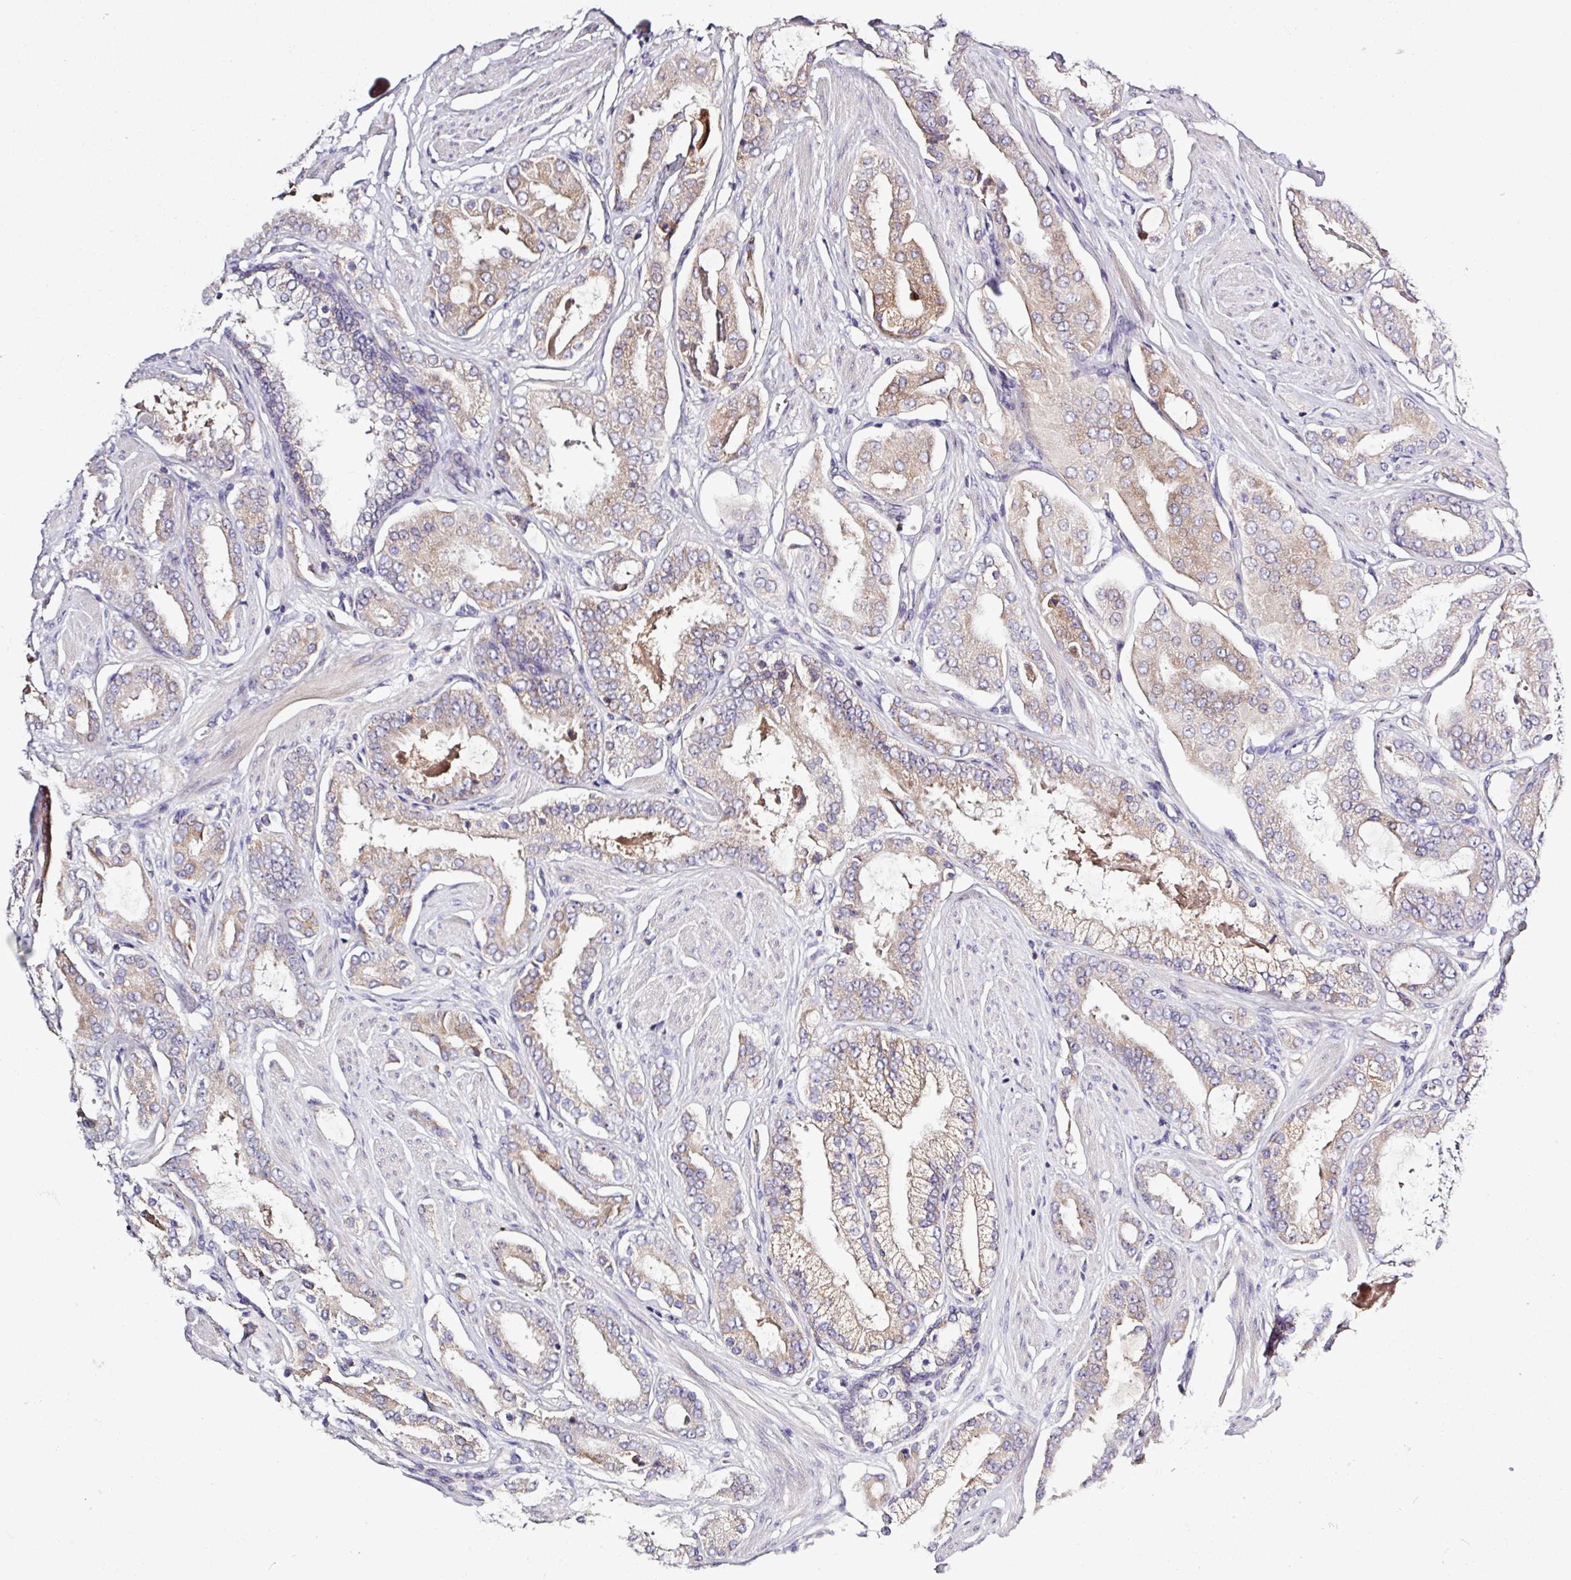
{"staining": {"intensity": "weak", "quantity": "25%-75%", "location": "cytoplasmic/membranous"}, "tissue": "prostate cancer", "cell_type": "Tumor cells", "image_type": "cancer", "snomed": [{"axis": "morphology", "description": "Adenocarcinoma, Low grade"}, {"axis": "topography", "description": "Prostate"}], "caption": "Tumor cells reveal low levels of weak cytoplasmic/membranous staining in about 25%-75% of cells in human prostate cancer (adenocarcinoma (low-grade)).", "gene": "SFTPB", "patient": {"sex": "male", "age": 42}}